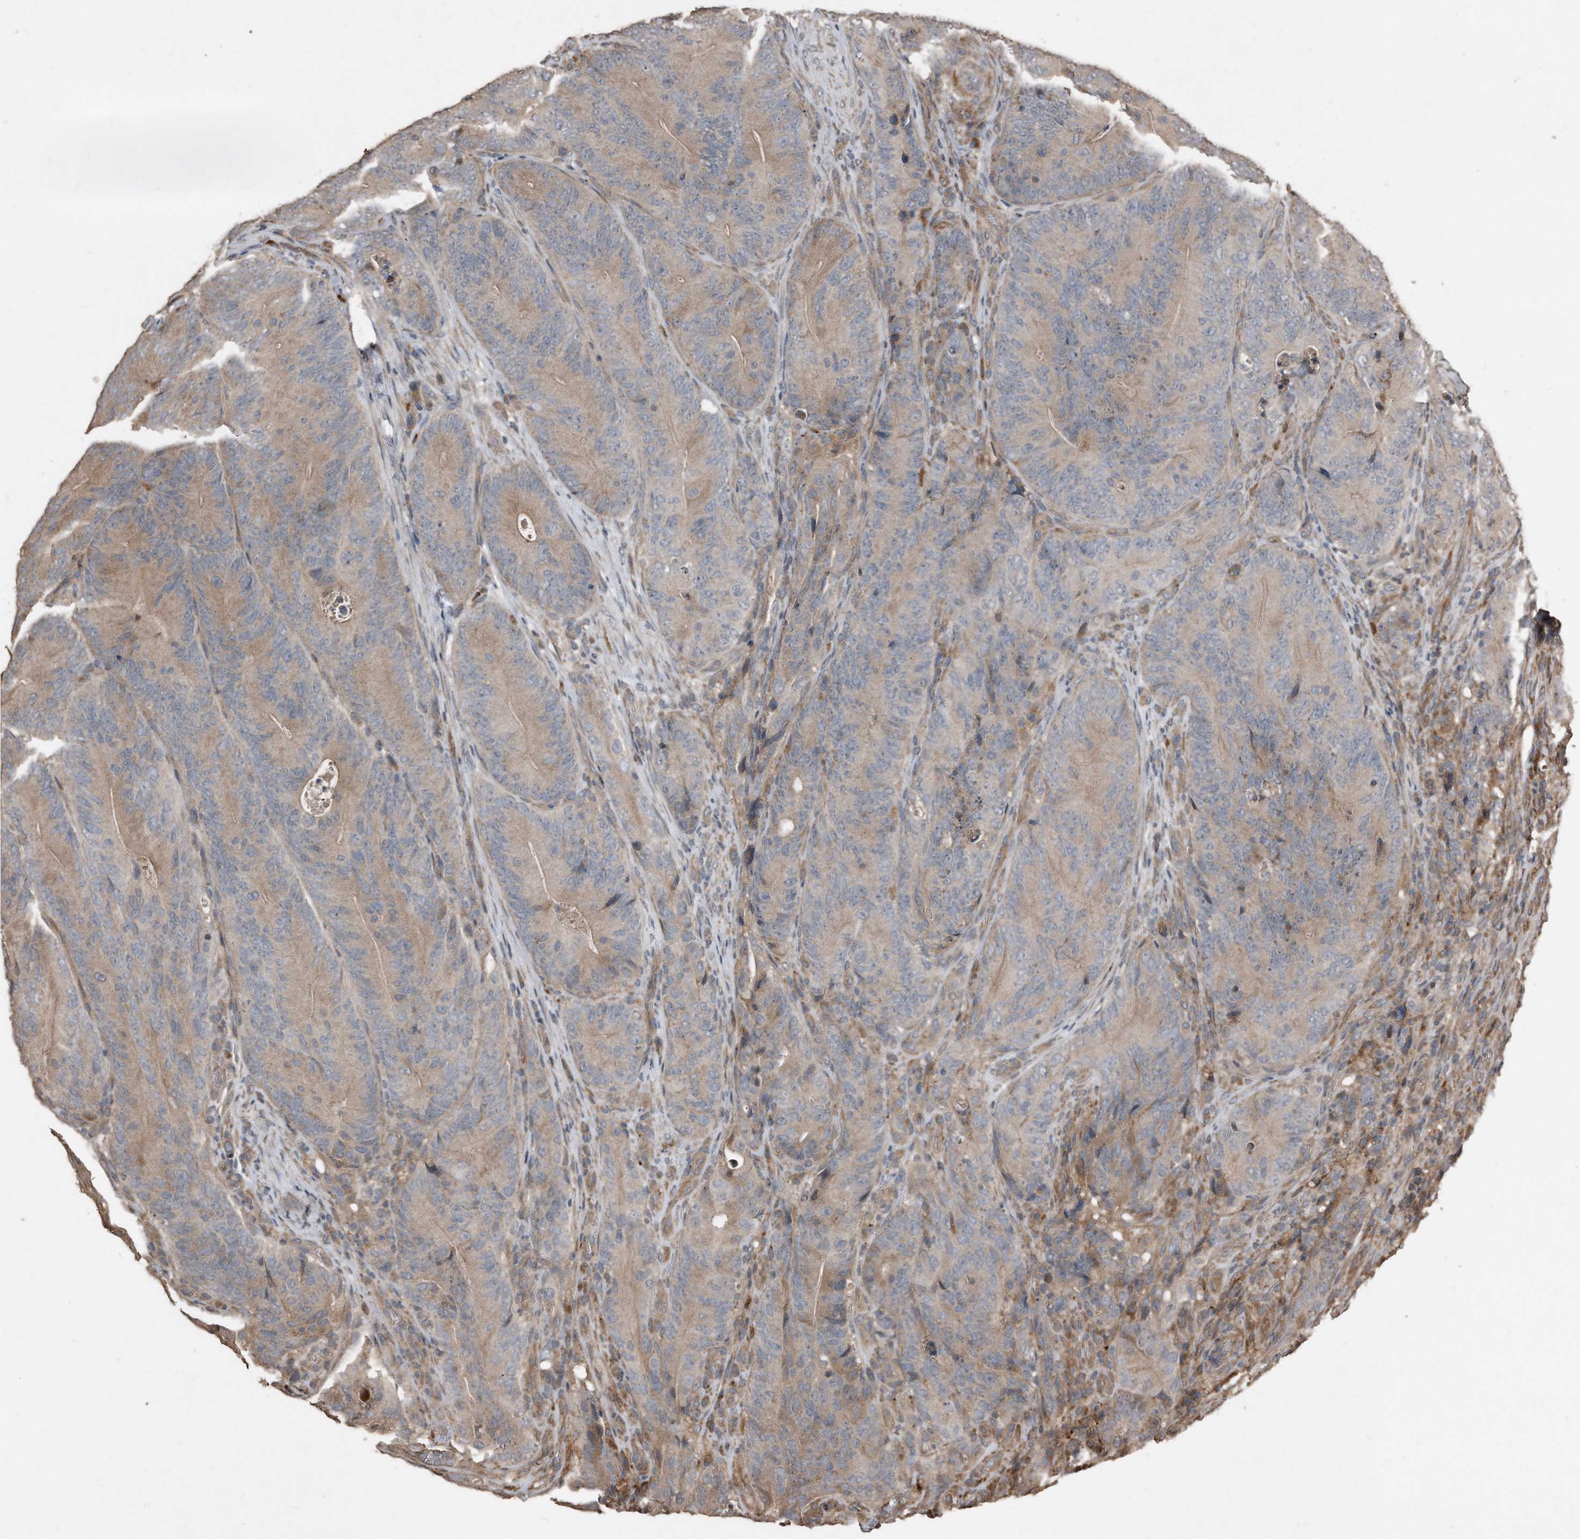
{"staining": {"intensity": "weak", "quantity": ">75%", "location": "cytoplasmic/membranous"}, "tissue": "colorectal cancer", "cell_type": "Tumor cells", "image_type": "cancer", "snomed": [{"axis": "morphology", "description": "Normal tissue, NOS"}, {"axis": "topography", "description": "Colon"}], "caption": "Weak cytoplasmic/membranous staining is seen in about >75% of tumor cells in colorectal cancer.", "gene": "ANKRD10", "patient": {"sex": "female", "age": 82}}